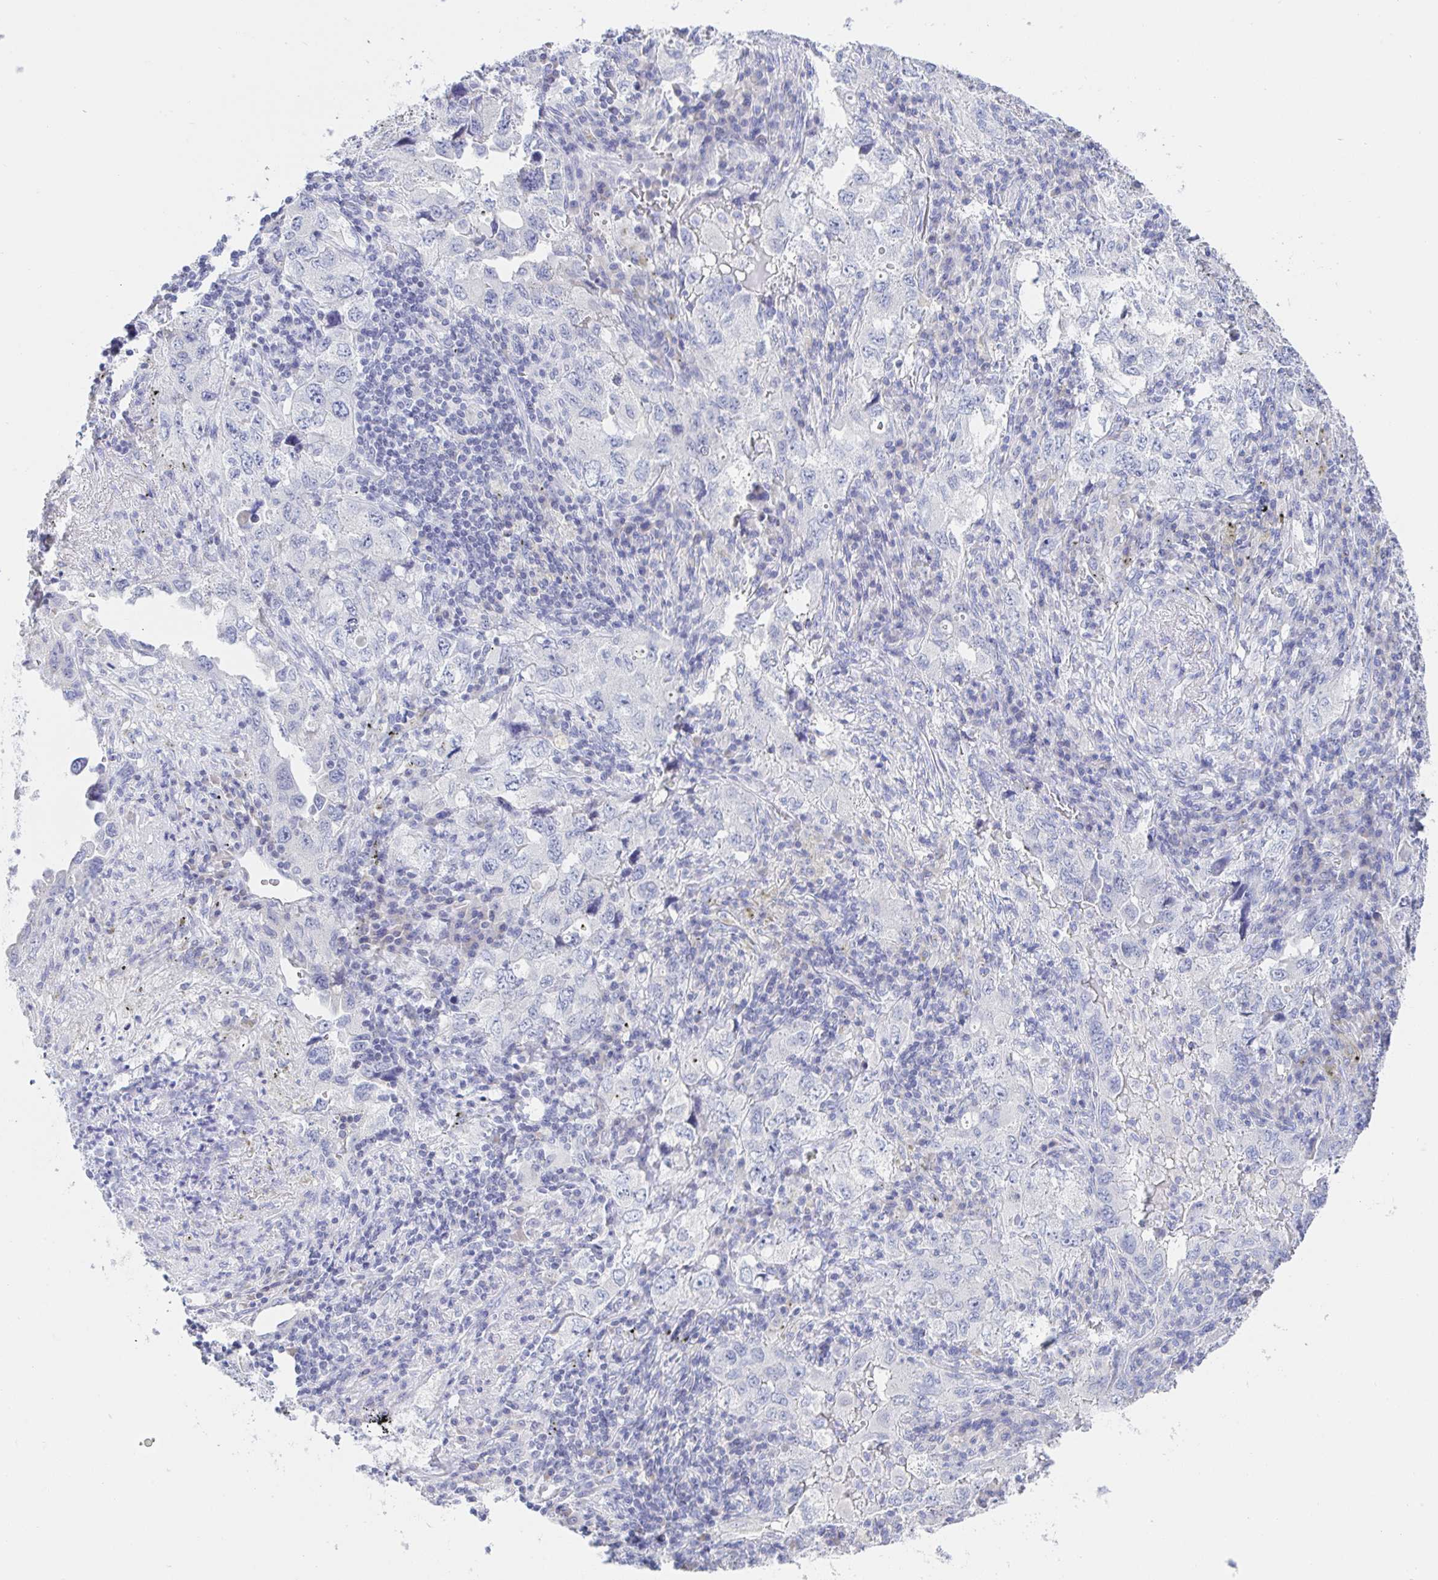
{"staining": {"intensity": "negative", "quantity": "none", "location": "none"}, "tissue": "lung cancer", "cell_type": "Tumor cells", "image_type": "cancer", "snomed": [{"axis": "morphology", "description": "Adenocarcinoma, NOS"}, {"axis": "topography", "description": "Lung"}], "caption": "Immunohistochemical staining of adenocarcinoma (lung) demonstrates no significant expression in tumor cells. (DAB (3,3'-diaminobenzidine) immunohistochemistry (IHC) with hematoxylin counter stain).", "gene": "SIAH3", "patient": {"sex": "female", "age": 57}}